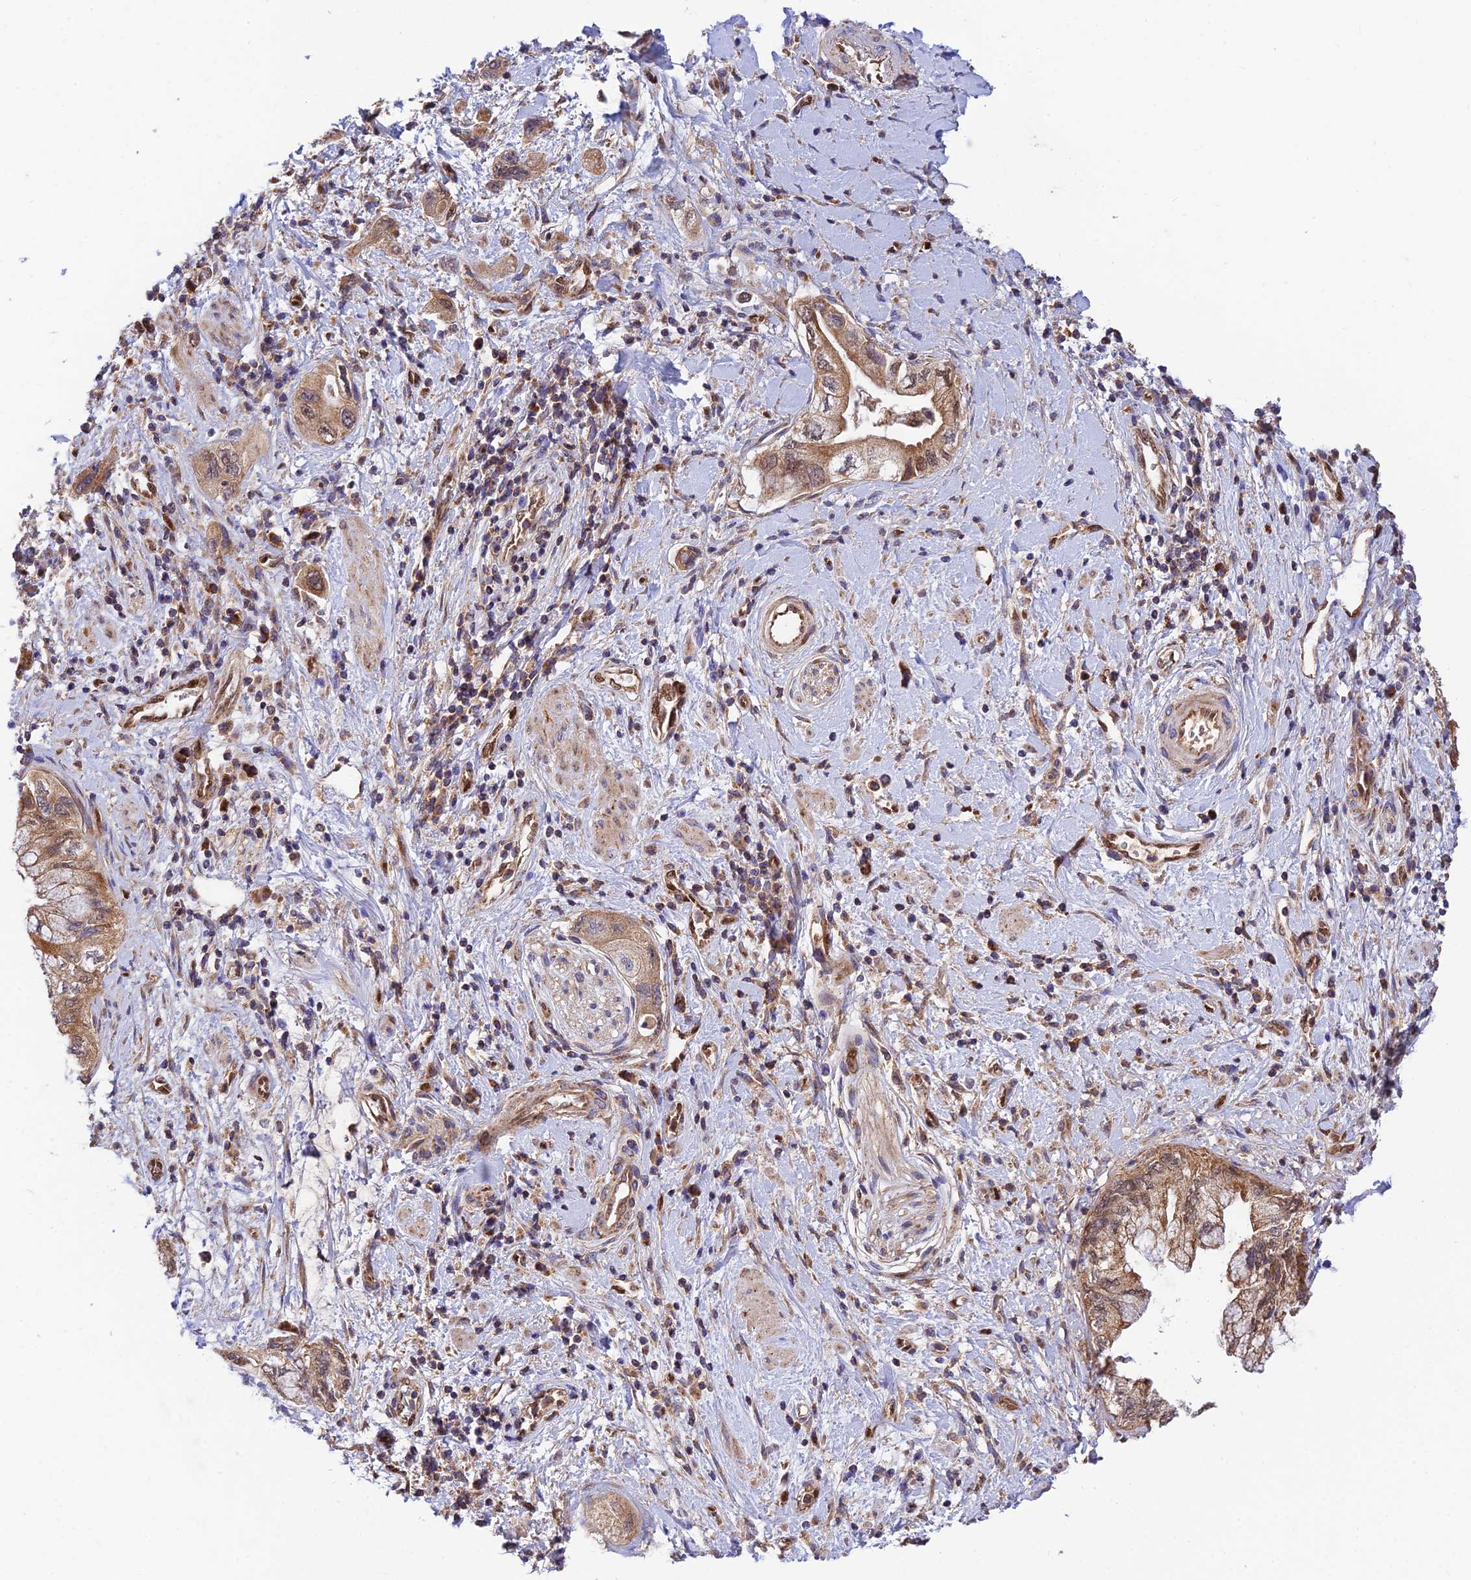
{"staining": {"intensity": "moderate", "quantity": ">75%", "location": "cytoplasmic/membranous"}, "tissue": "pancreatic cancer", "cell_type": "Tumor cells", "image_type": "cancer", "snomed": [{"axis": "morphology", "description": "Adenocarcinoma, NOS"}, {"axis": "topography", "description": "Pancreas"}], "caption": "The photomicrograph shows immunohistochemical staining of pancreatic adenocarcinoma. There is moderate cytoplasmic/membranous positivity is identified in approximately >75% of tumor cells. The protein of interest is stained brown, and the nuclei are stained in blue (DAB IHC with brightfield microscopy, high magnification).", "gene": "PODNL1", "patient": {"sex": "female", "age": 73}}